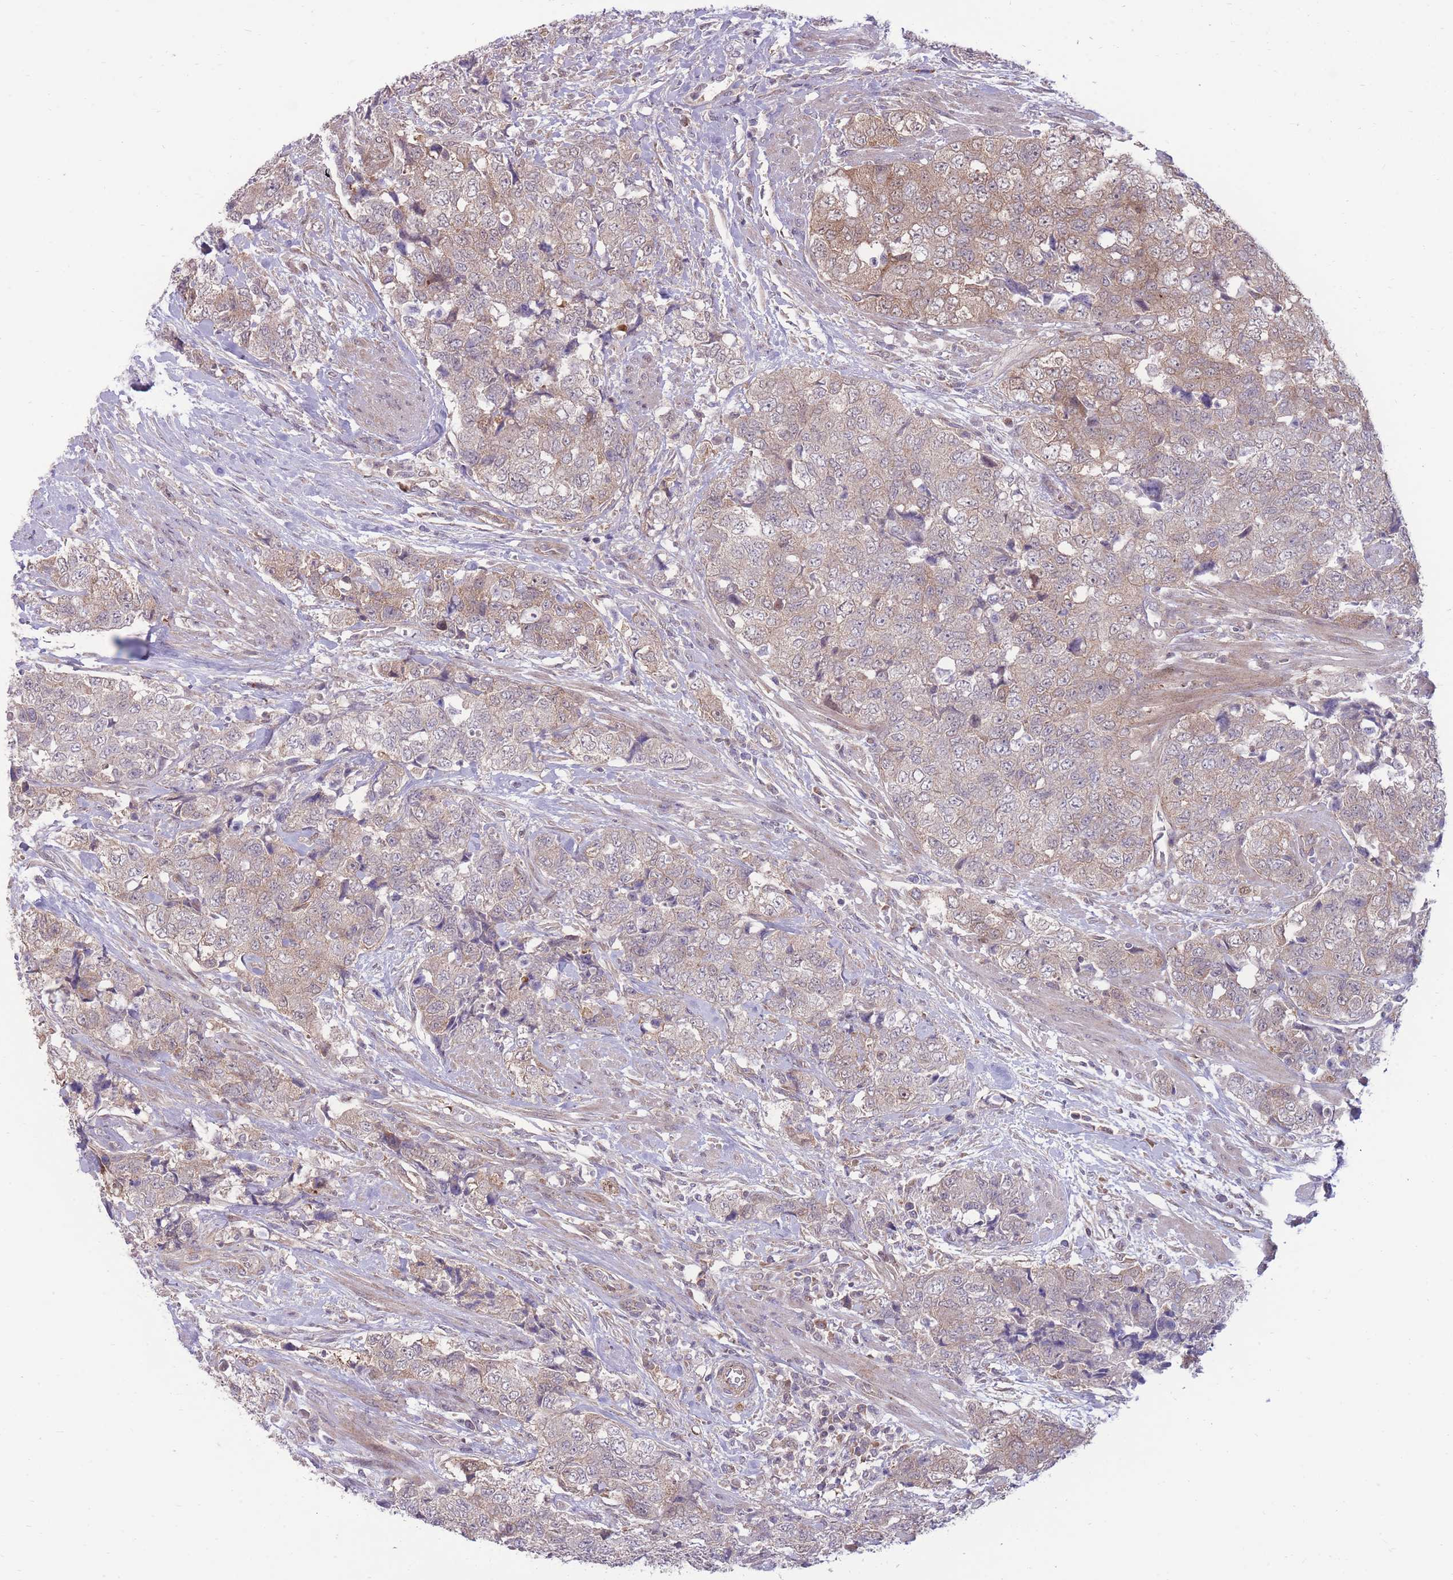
{"staining": {"intensity": "weak", "quantity": "25%-75%", "location": "cytoplasmic/membranous"}, "tissue": "urothelial cancer", "cell_type": "Tumor cells", "image_type": "cancer", "snomed": [{"axis": "morphology", "description": "Urothelial carcinoma, High grade"}, {"axis": "topography", "description": "Urinary bladder"}], "caption": "DAB immunohistochemical staining of urothelial cancer shows weak cytoplasmic/membranous protein staining in about 25%-75% of tumor cells.", "gene": "RIC8A", "patient": {"sex": "female", "age": 78}}